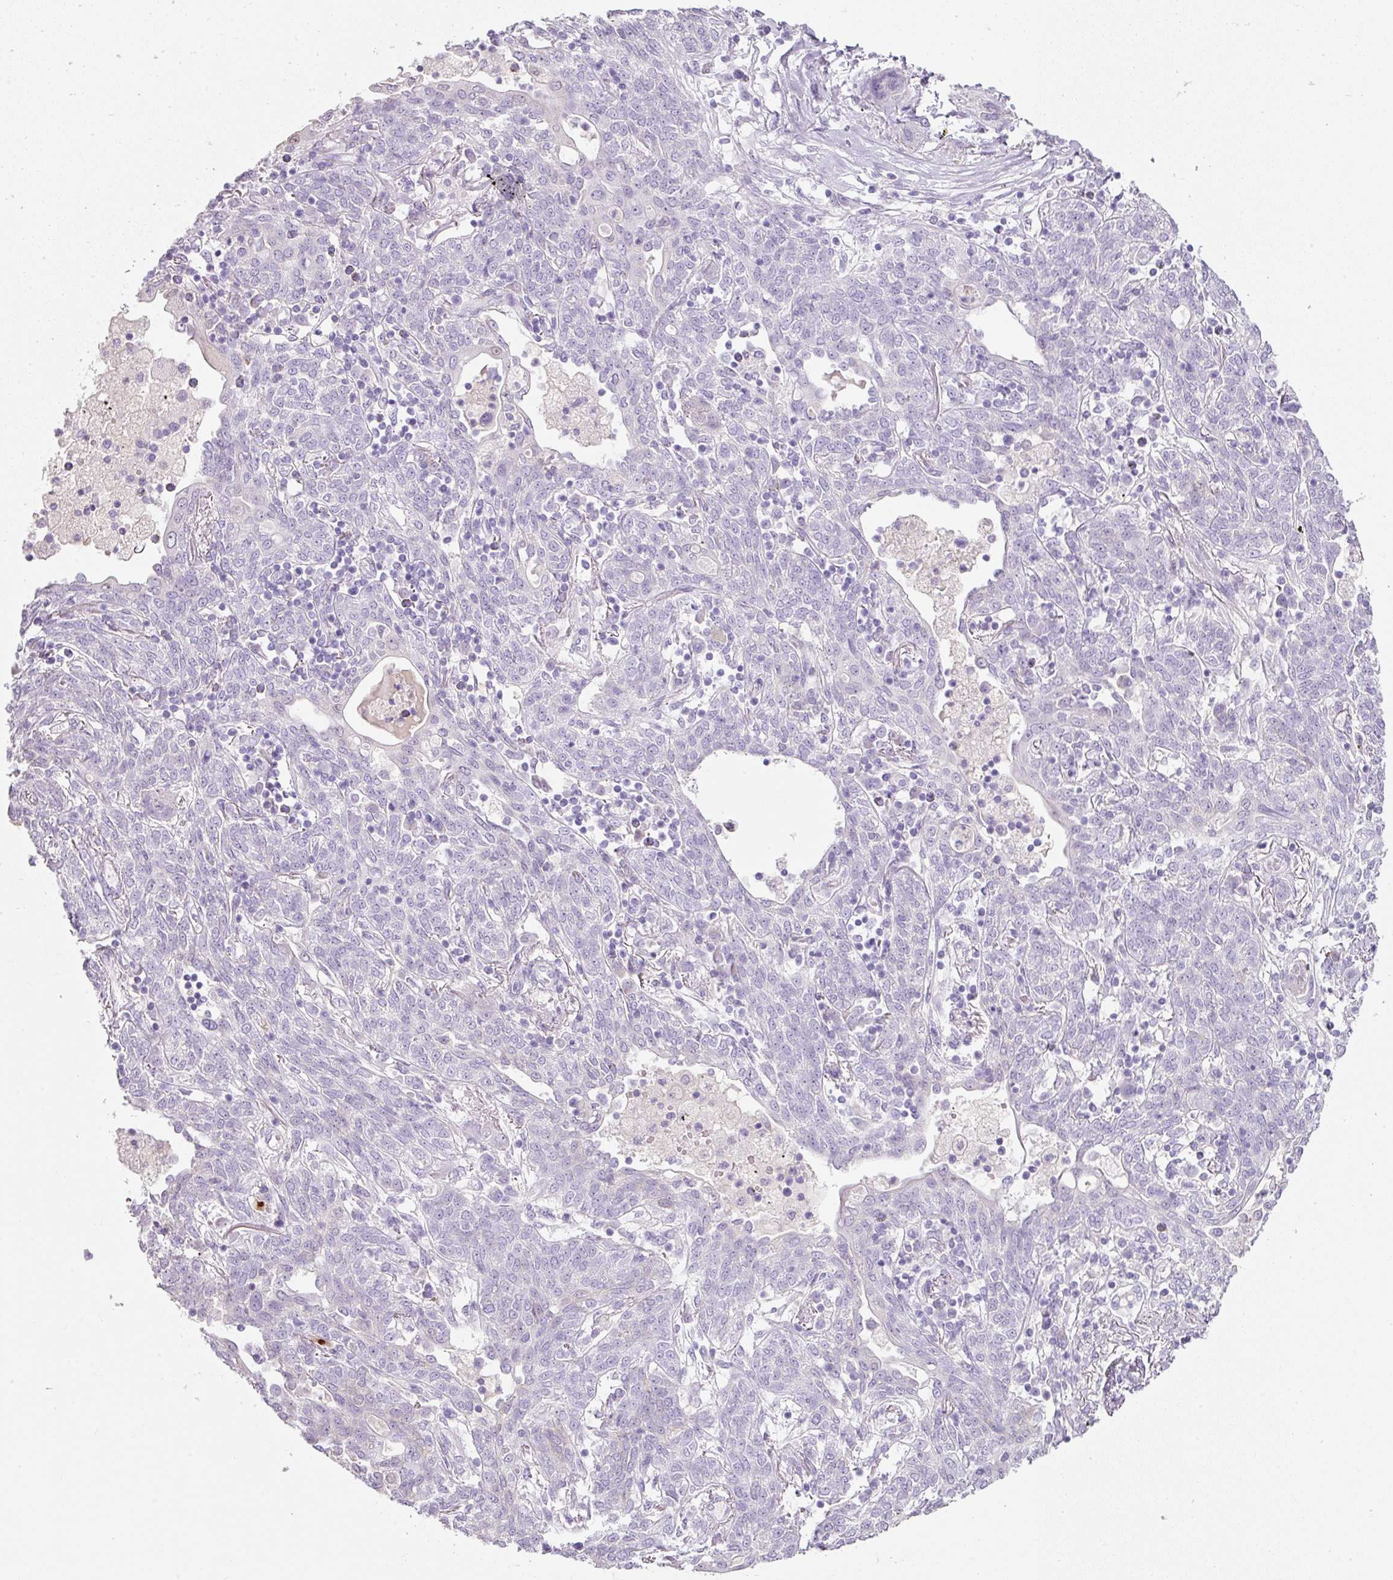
{"staining": {"intensity": "negative", "quantity": "none", "location": "none"}, "tissue": "lung cancer", "cell_type": "Tumor cells", "image_type": "cancer", "snomed": [{"axis": "morphology", "description": "Squamous cell carcinoma, NOS"}, {"axis": "topography", "description": "Lung"}], "caption": "IHC micrograph of neoplastic tissue: lung squamous cell carcinoma stained with DAB demonstrates no significant protein positivity in tumor cells.", "gene": "DNM1", "patient": {"sex": "female", "age": 70}}